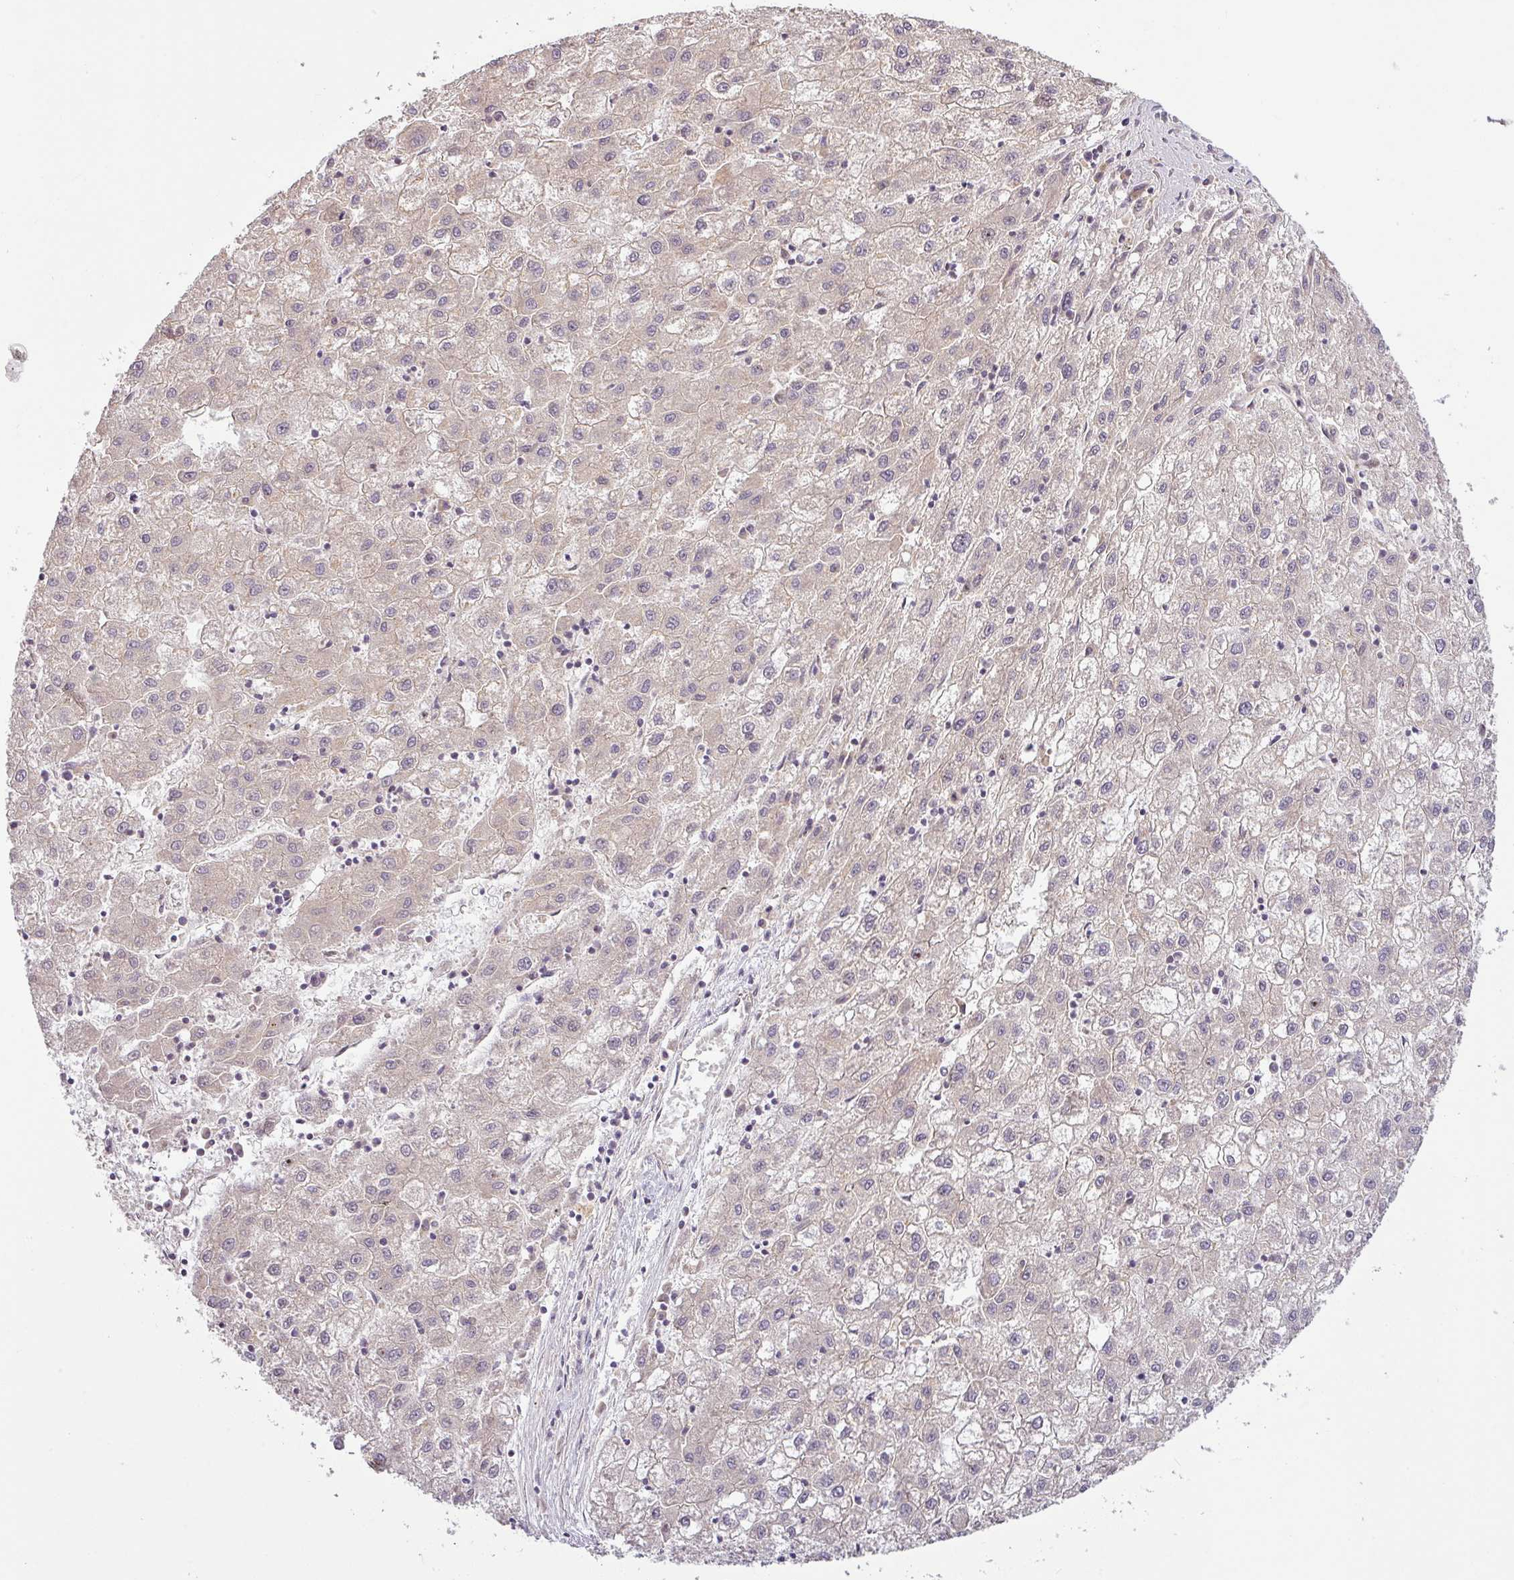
{"staining": {"intensity": "negative", "quantity": "none", "location": "none"}, "tissue": "liver cancer", "cell_type": "Tumor cells", "image_type": "cancer", "snomed": [{"axis": "morphology", "description": "Carcinoma, Hepatocellular, NOS"}, {"axis": "topography", "description": "Liver"}], "caption": "High magnification brightfield microscopy of hepatocellular carcinoma (liver) stained with DAB (3,3'-diaminobenzidine) (brown) and counterstained with hematoxylin (blue): tumor cells show no significant staining.", "gene": "RNF31", "patient": {"sex": "male", "age": 72}}